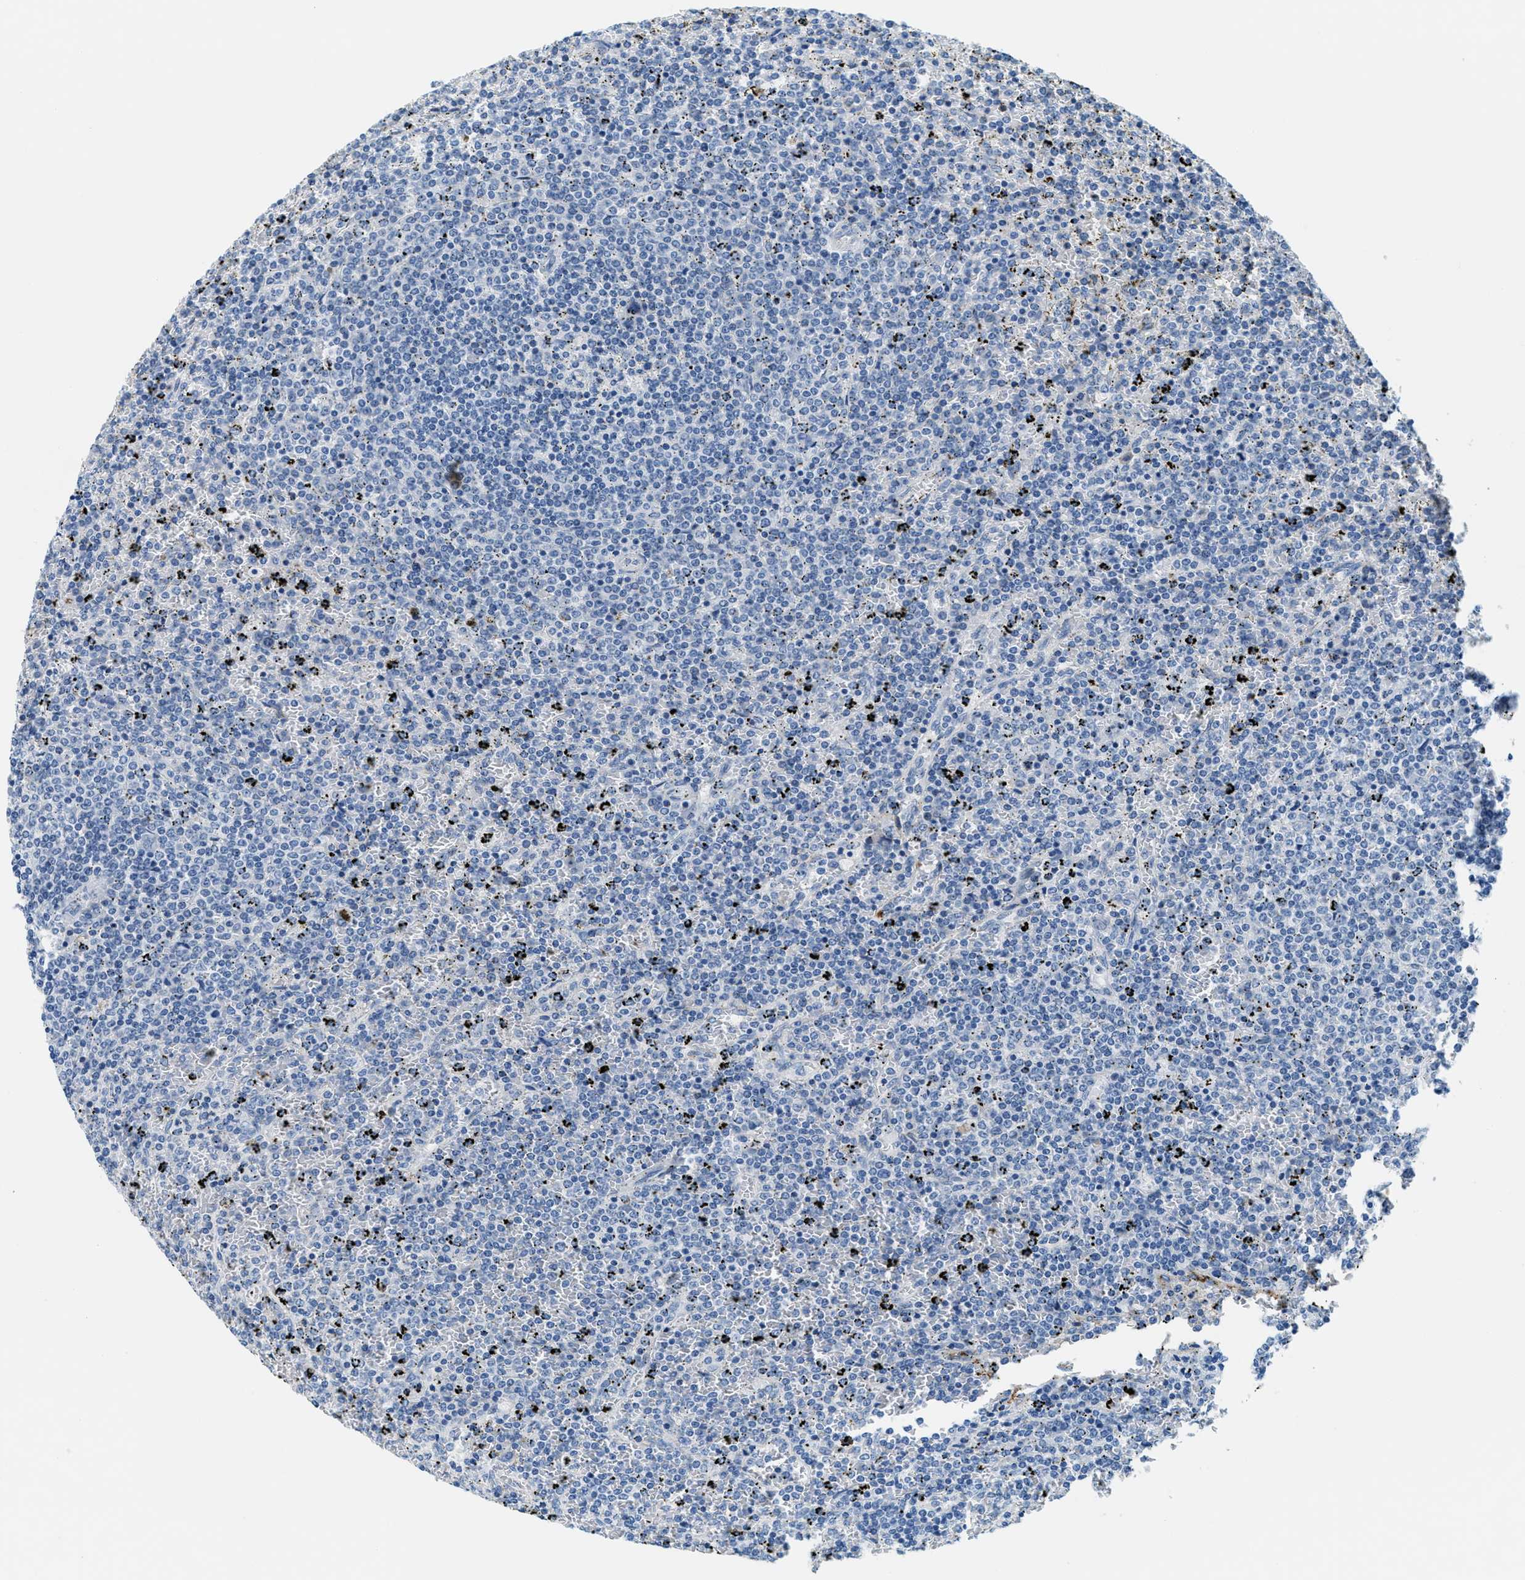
{"staining": {"intensity": "negative", "quantity": "none", "location": "none"}, "tissue": "lymphoma", "cell_type": "Tumor cells", "image_type": "cancer", "snomed": [{"axis": "morphology", "description": "Malignant lymphoma, non-Hodgkin's type, Low grade"}, {"axis": "topography", "description": "Spleen"}], "caption": "Lymphoma was stained to show a protein in brown. There is no significant expression in tumor cells.", "gene": "A2M", "patient": {"sex": "female", "age": 77}}